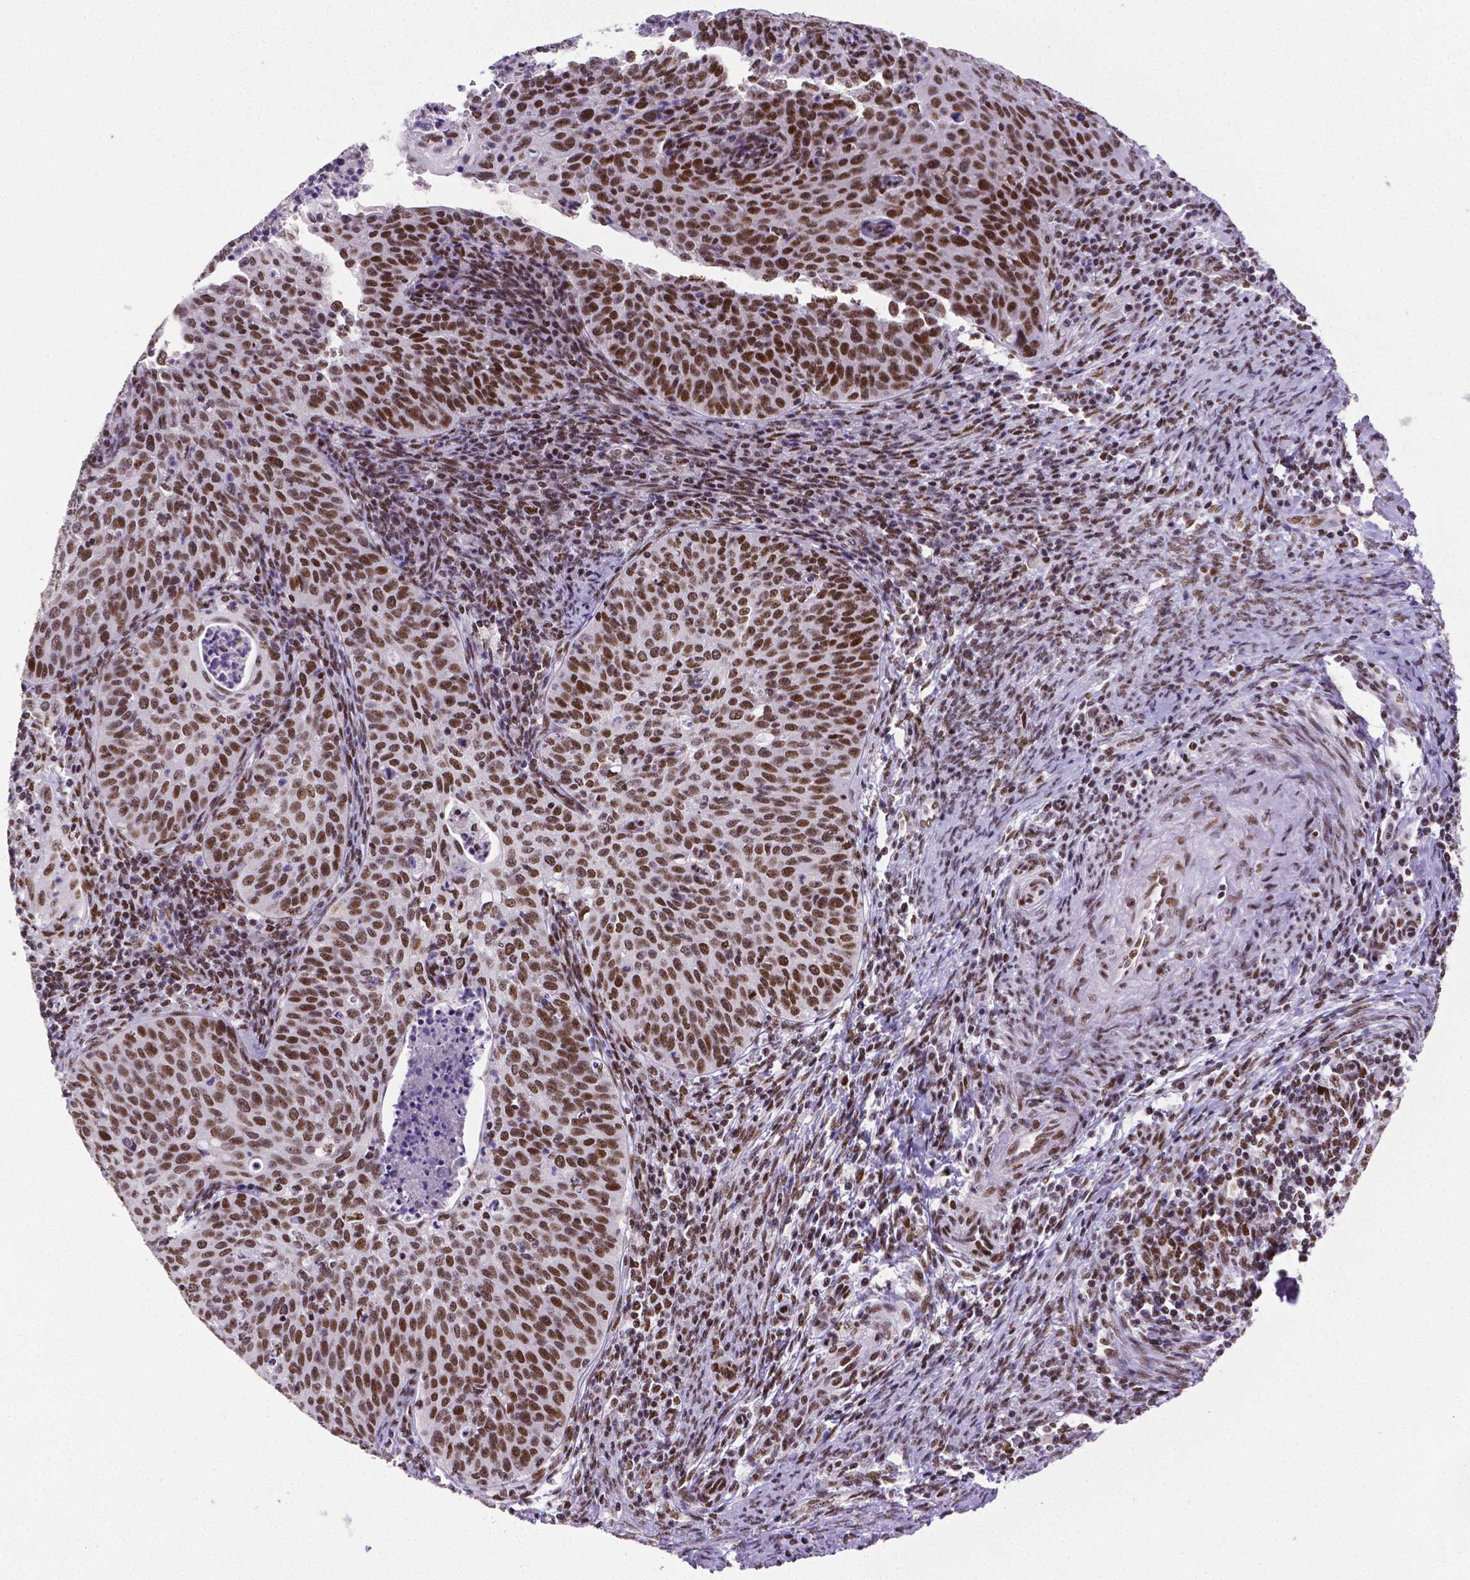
{"staining": {"intensity": "strong", "quantity": ">75%", "location": "nuclear"}, "tissue": "cervical cancer", "cell_type": "Tumor cells", "image_type": "cancer", "snomed": [{"axis": "morphology", "description": "Squamous cell carcinoma, NOS"}, {"axis": "topography", "description": "Cervix"}], "caption": "About >75% of tumor cells in cervical squamous cell carcinoma display strong nuclear protein expression as visualized by brown immunohistochemical staining.", "gene": "REST", "patient": {"sex": "female", "age": 30}}